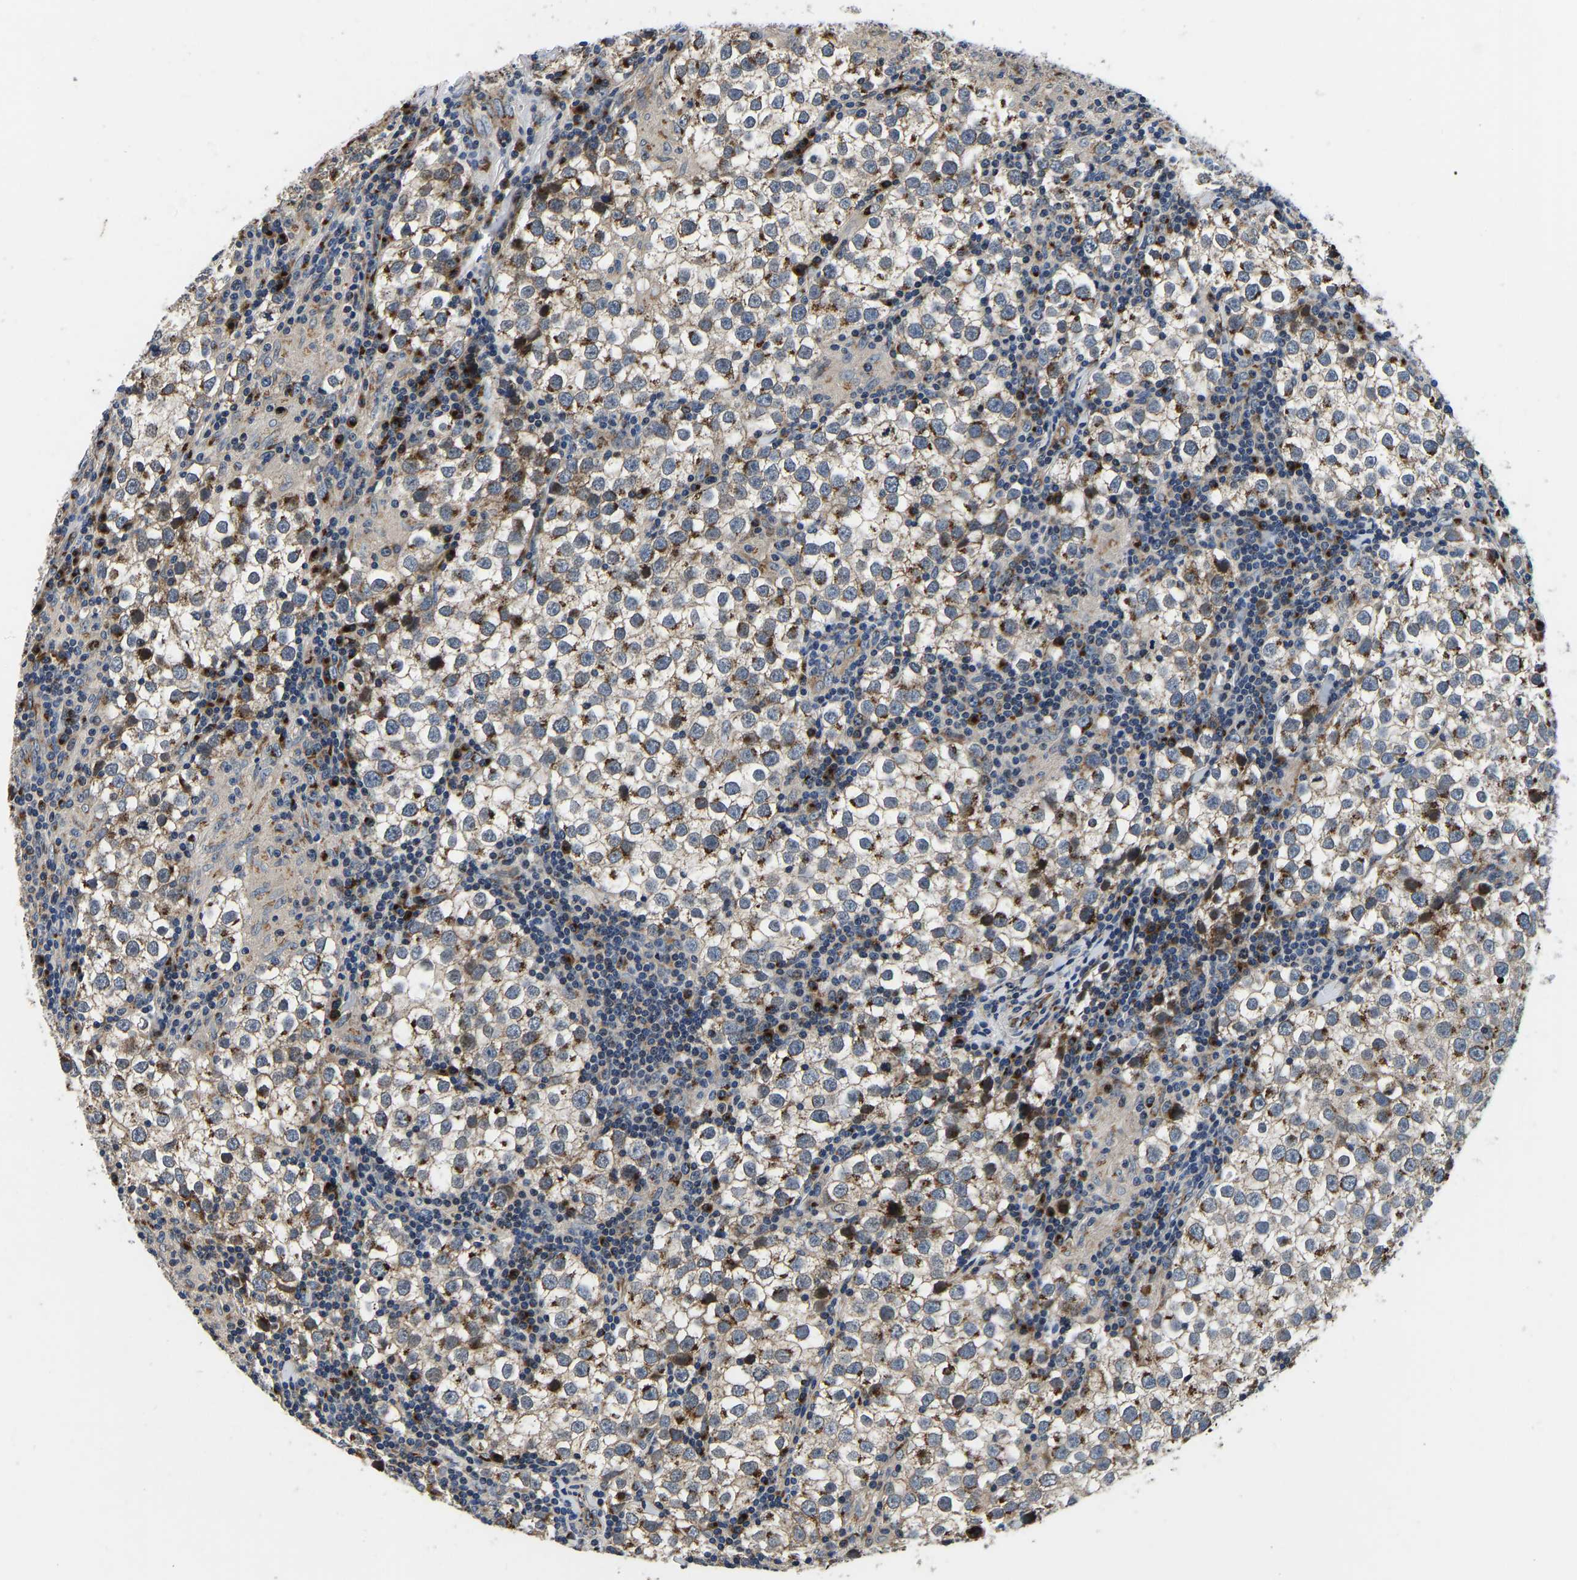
{"staining": {"intensity": "moderate", "quantity": ">75%", "location": "cytoplasmic/membranous"}, "tissue": "testis cancer", "cell_type": "Tumor cells", "image_type": "cancer", "snomed": [{"axis": "morphology", "description": "Seminoma, NOS"}, {"axis": "morphology", "description": "Carcinoma, Embryonal, NOS"}, {"axis": "topography", "description": "Testis"}], "caption": "This histopathology image demonstrates testis cancer (seminoma) stained with IHC to label a protein in brown. The cytoplasmic/membranous of tumor cells show moderate positivity for the protein. Nuclei are counter-stained blue.", "gene": "RABAC1", "patient": {"sex": "male", "age": 36}}